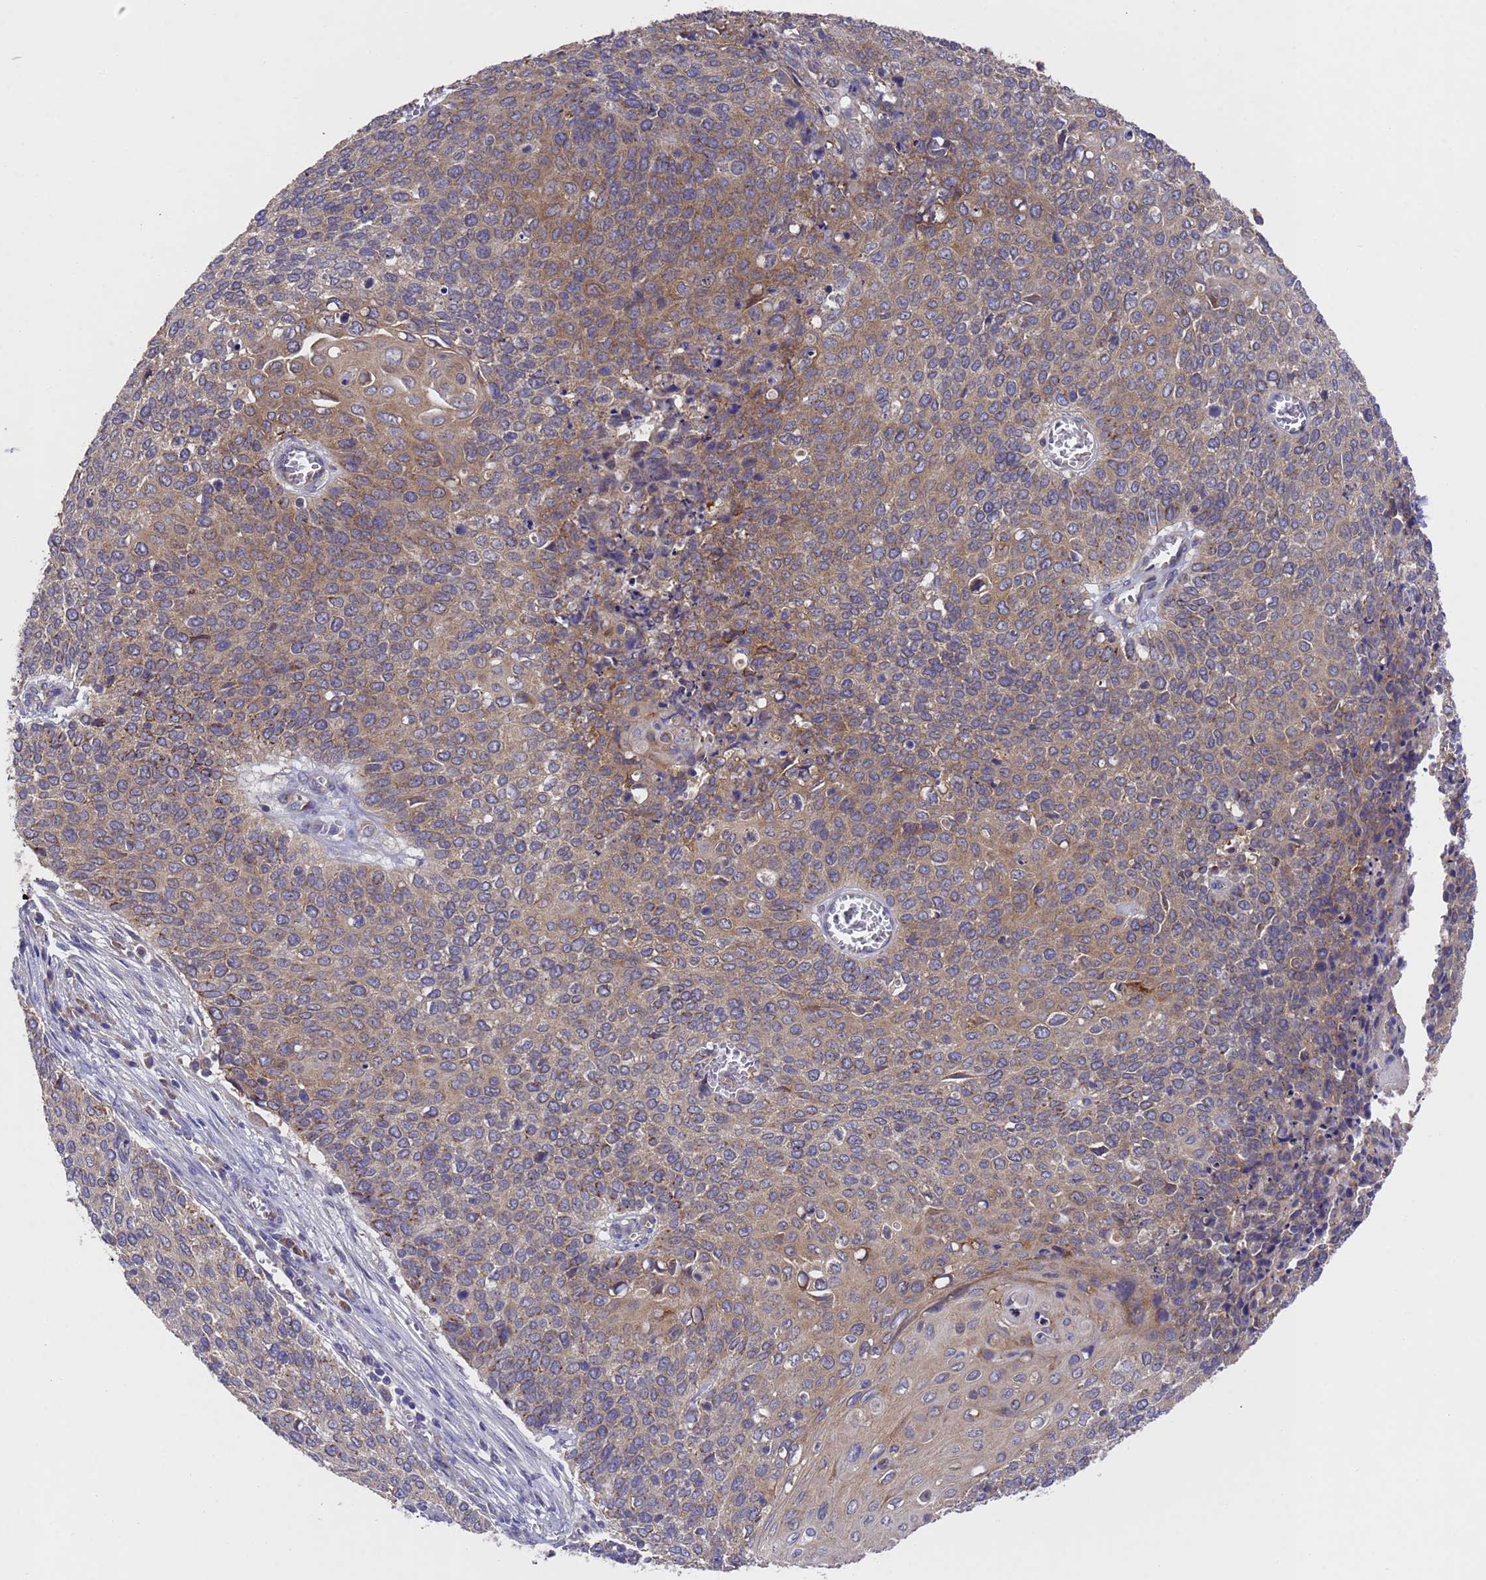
{"staining": {"intensity": "moderate", "quantity": "25%-75%", "location": "cytoplasmic/membranous"}, "tissue": "cervical cancer", "cell_type": "Tumor cells", "image_type": "cancer", "snomed": [{"axis": "morphology", "description": "Squamous cell carcinoma, NOS"}, {"axis": "topography", "description": "Cervix"}], "caption": "Immunohistochemical staining of human cervical cancer exhibits medium levels of moderate cytoplasmic/membranous positivity in about 25%-75% of tumor cells.", "gene": "DCAF12L2", "patient": {"sex": "female", "age": 39}}